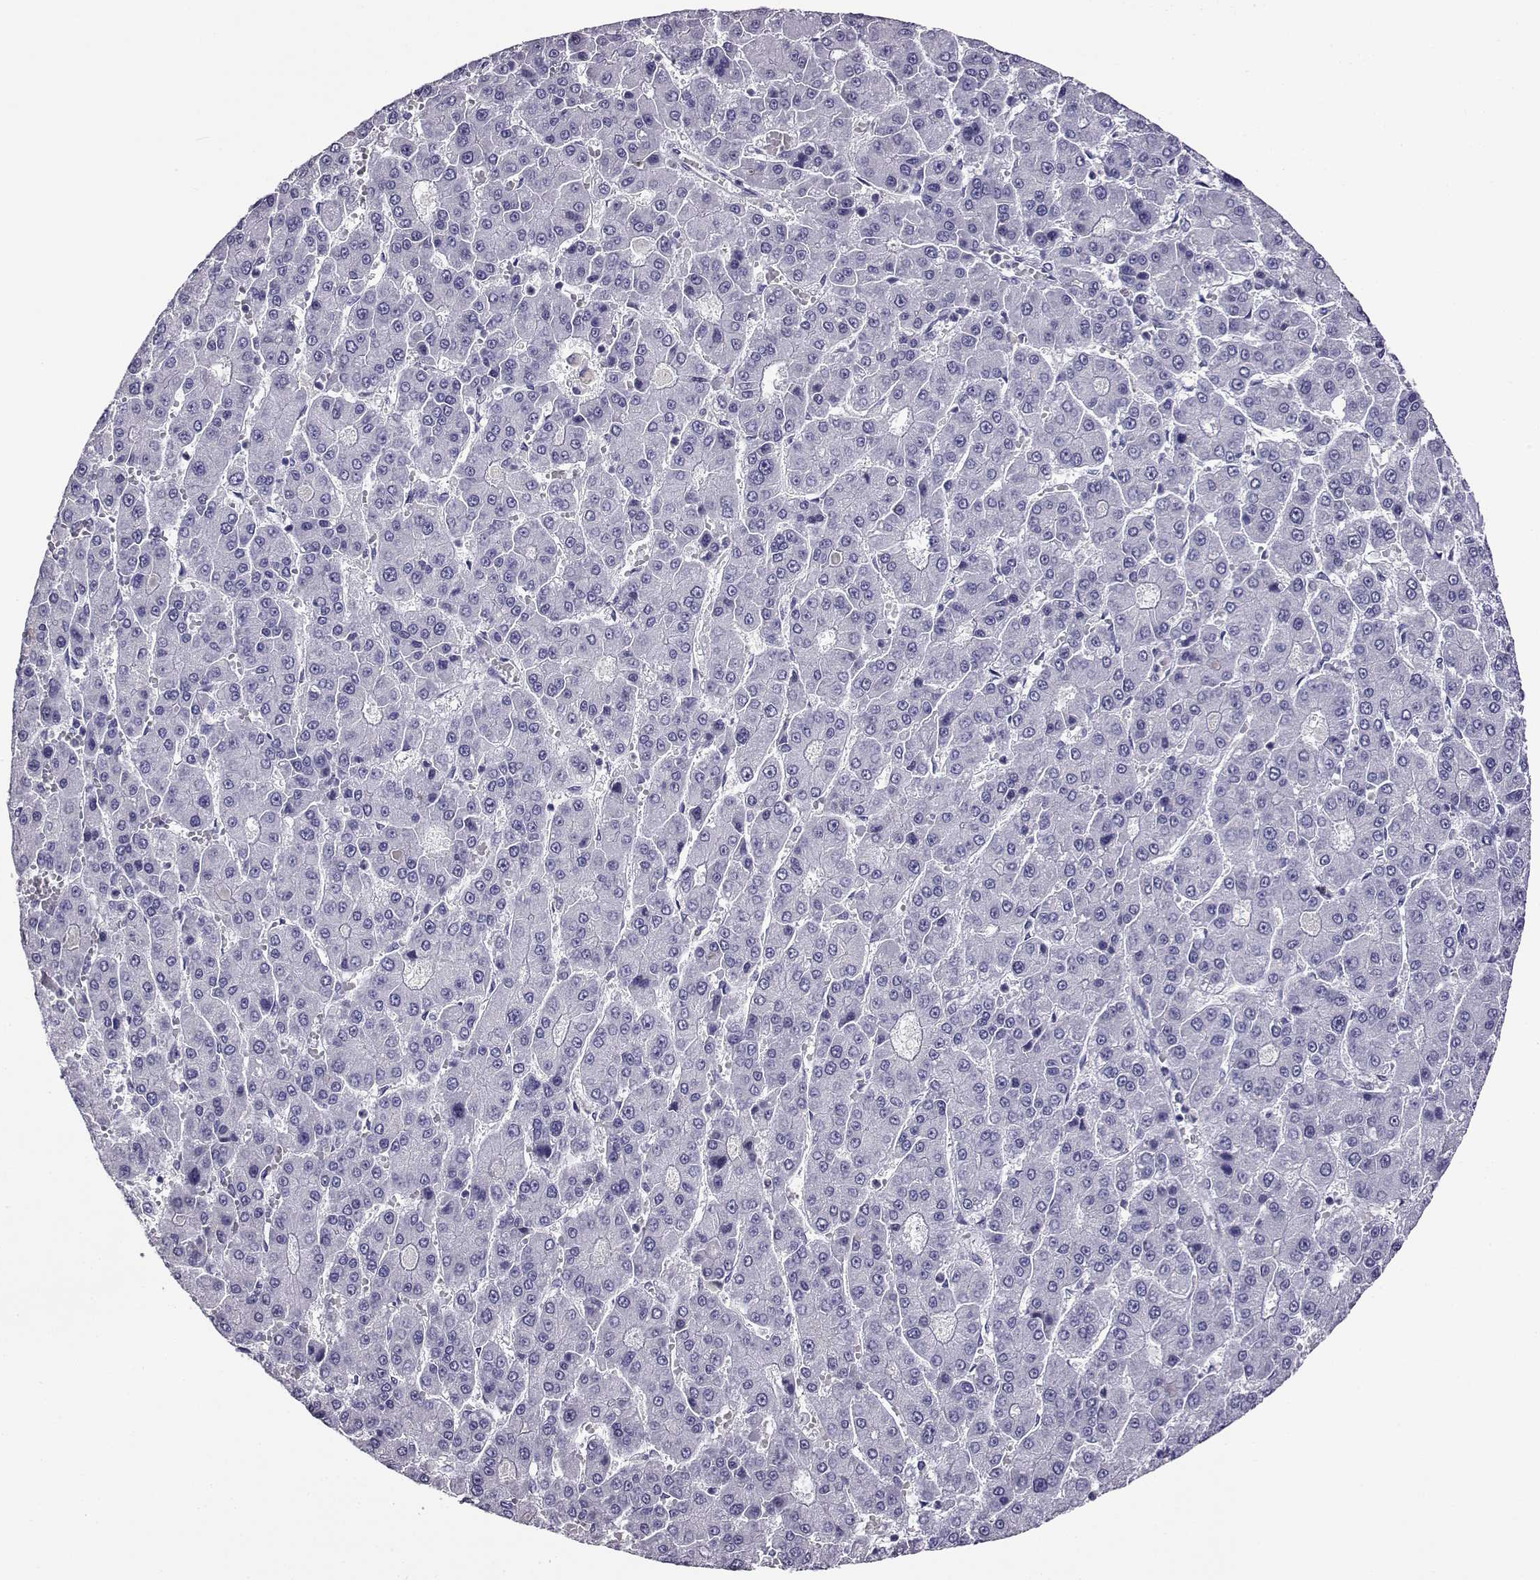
{"staining": {"intensity": "negative", "quantity": "none", "location": "none"}, "tissue": "liver cancer", "cell_type": "Tumor cells", "image_type": "cancer", "snomed": [{"axis": "morphology", "description": "Carcinoma, Hepatocellular, NOS"}, {"axis": "topography", "description": "Liver"}], "caption": "A photomicrograph of liver cancer (hepatocellular carcinoma) stained for a protein exhibits no brown staining in tumor cells. Brightfield microscopy of IHC stained with DAB (3,3'-diaminobenzidine) (brown) and hematoxylin (blue), captured at high magnification.", "gene": "AKR1B1", "patient": {"sex": "male", "age": 70}}